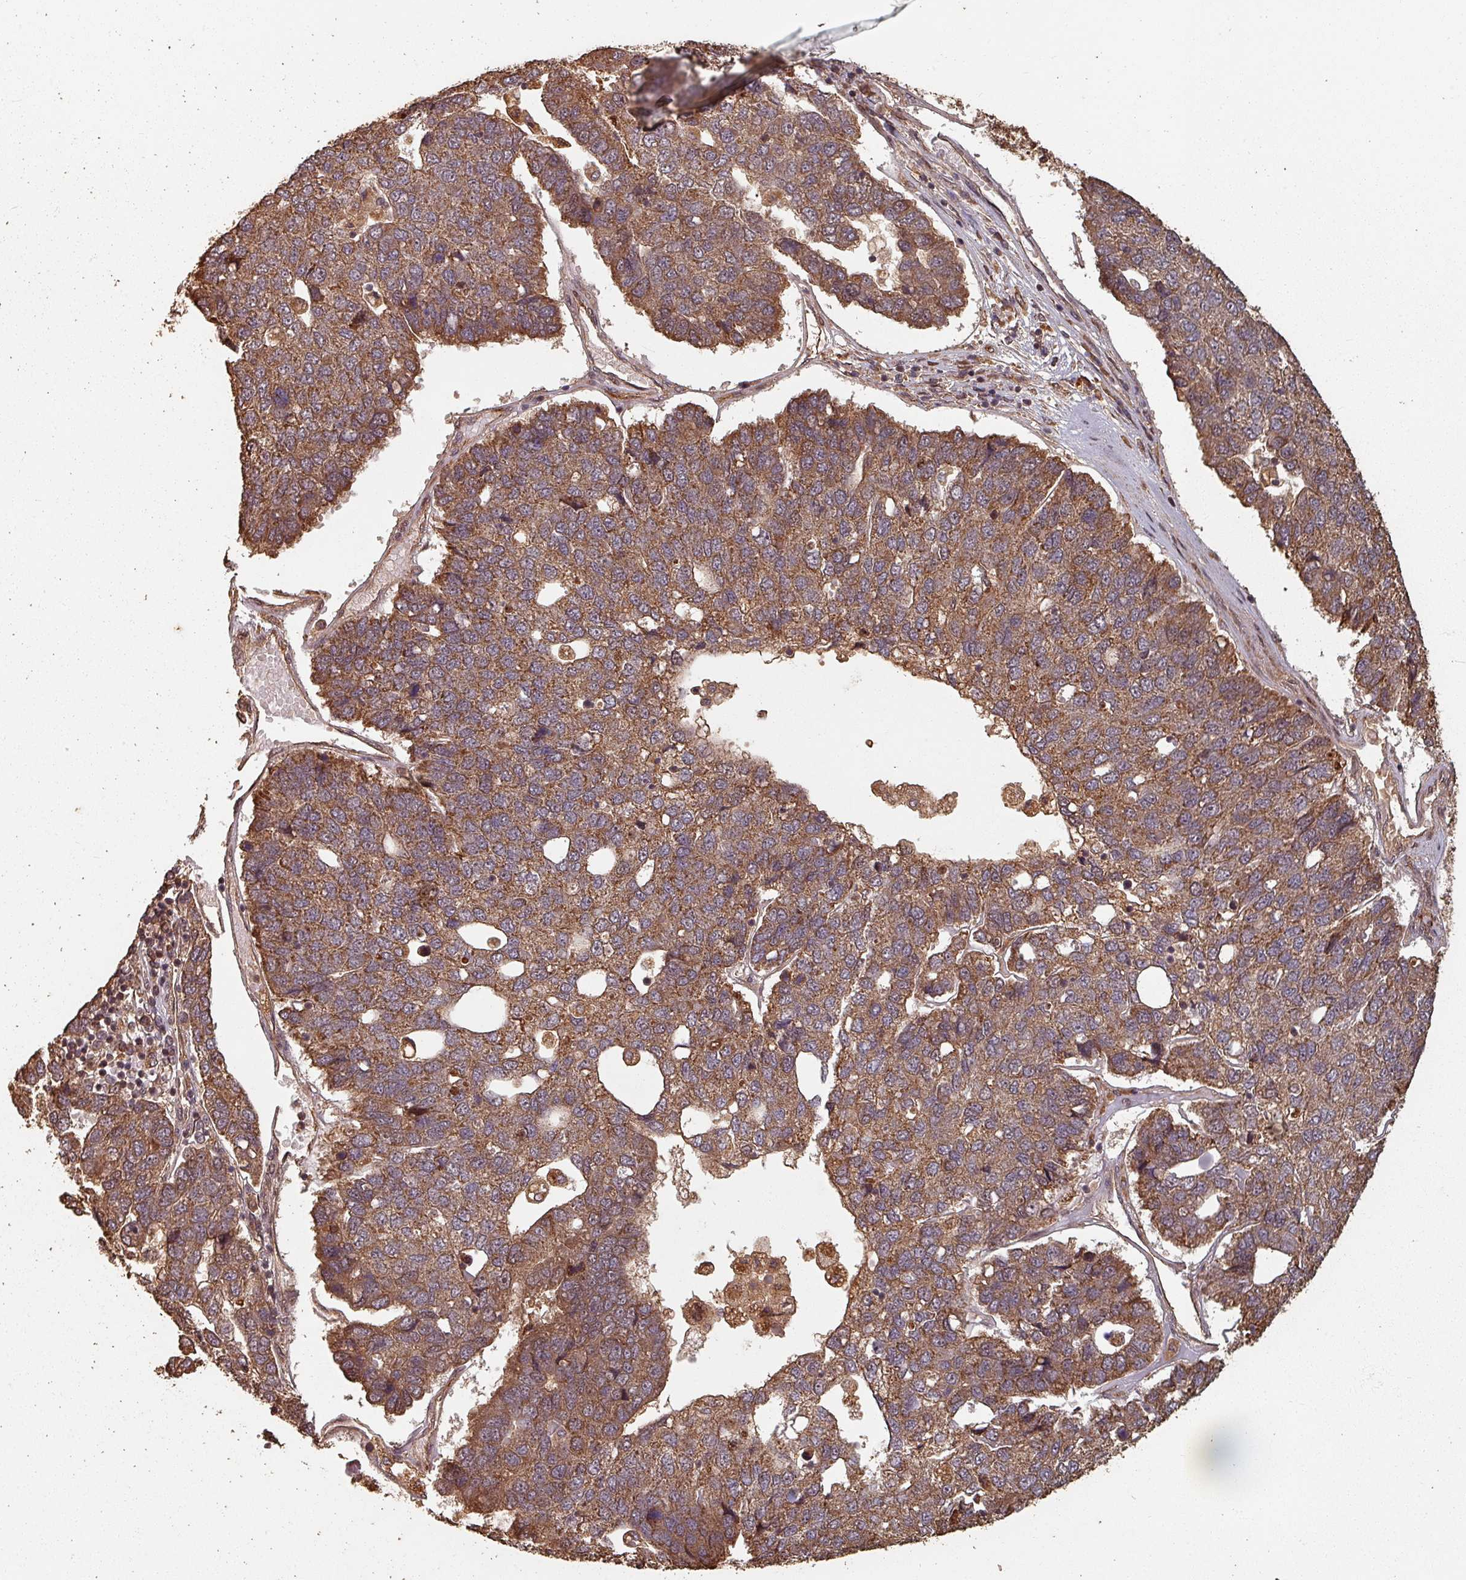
{"staining": {"intensity": "moderate", "quantity": ">75%", "location": "cytoplasmic/membranous"}, "tissue": "pancreatic cancer", "cell_type": "Tumor cells", "image_type": "cancer", "snomed": [{"axis": "morphology", "description": "Adenocarcinoma, NOS"}, {"axis": "topography", "description": "Pancreas"}], "caption": "There is medium levels of moderate cytoplasmic/membranous positivity in tumor cells of pancreatic cancer (adenocarcinoma), as demonstrated by immunohistochemical staining (brown color).", "gene": "EID1", "patient": {"sex": "female", "age": 61}}